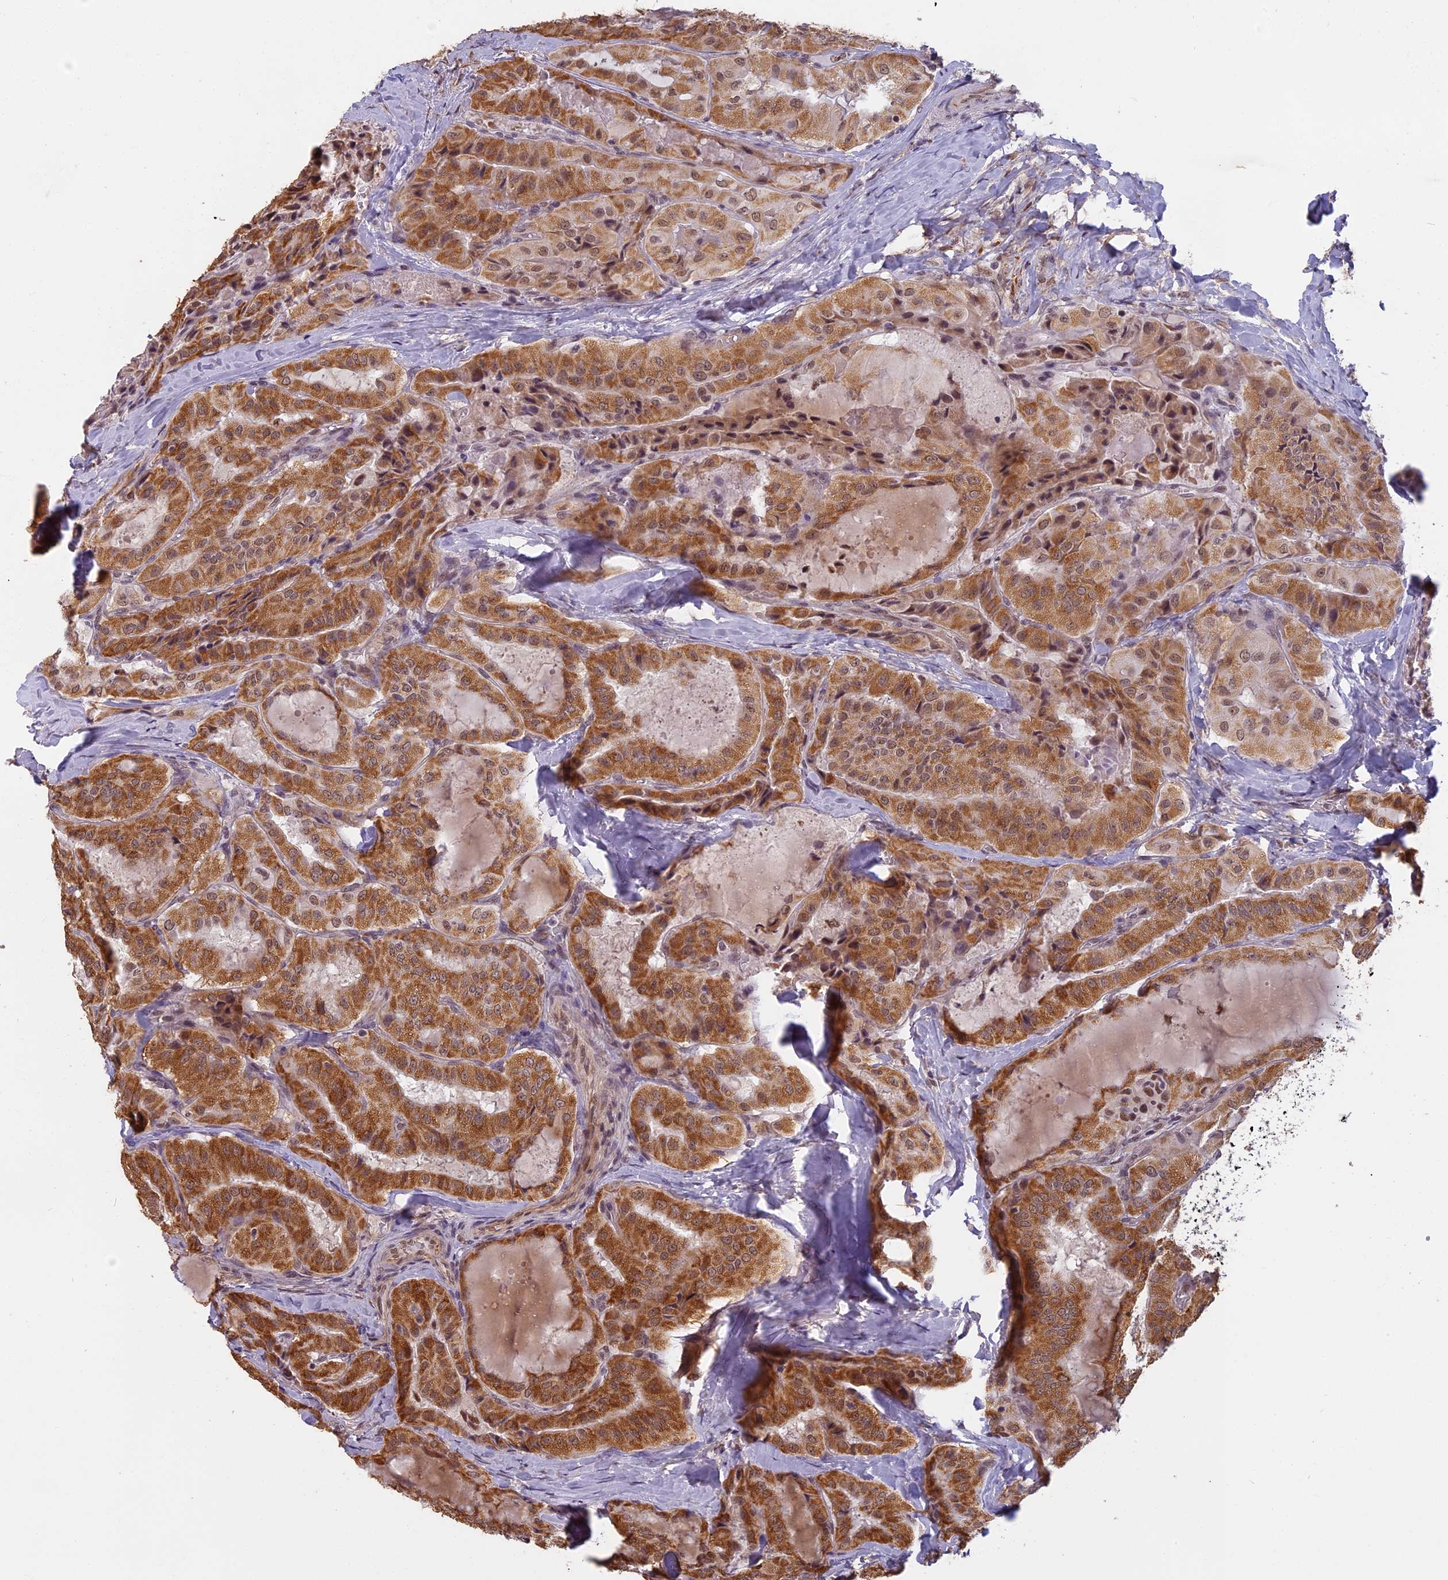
{"staining": {"intensity": "strong", "quantity": ">75%", "location": "cytoplasmic/membranous"}, "tissue": "thyroid cancer", "cell_type": "Tumor cells", "image_type": "cancer", "snomed": [{"axis": "morphology", "description": "Normal tissue, NOS"}, {"axis": "morphology", "description": "Papillary adenocarcinoma, NOS"}, {"axis": "topography", "description": "Thyroid gland"}], "caption": "An immunohistochemistry histopathology image of neoplastic tissue is shown. Protein staining in brown shows strong cytoplasmic/membranous positivity in thyroid papillary adenocarcinoma within tumor cells.", "gene": "MORF4L1", "patient": {"sex": "female", "age": 59}}